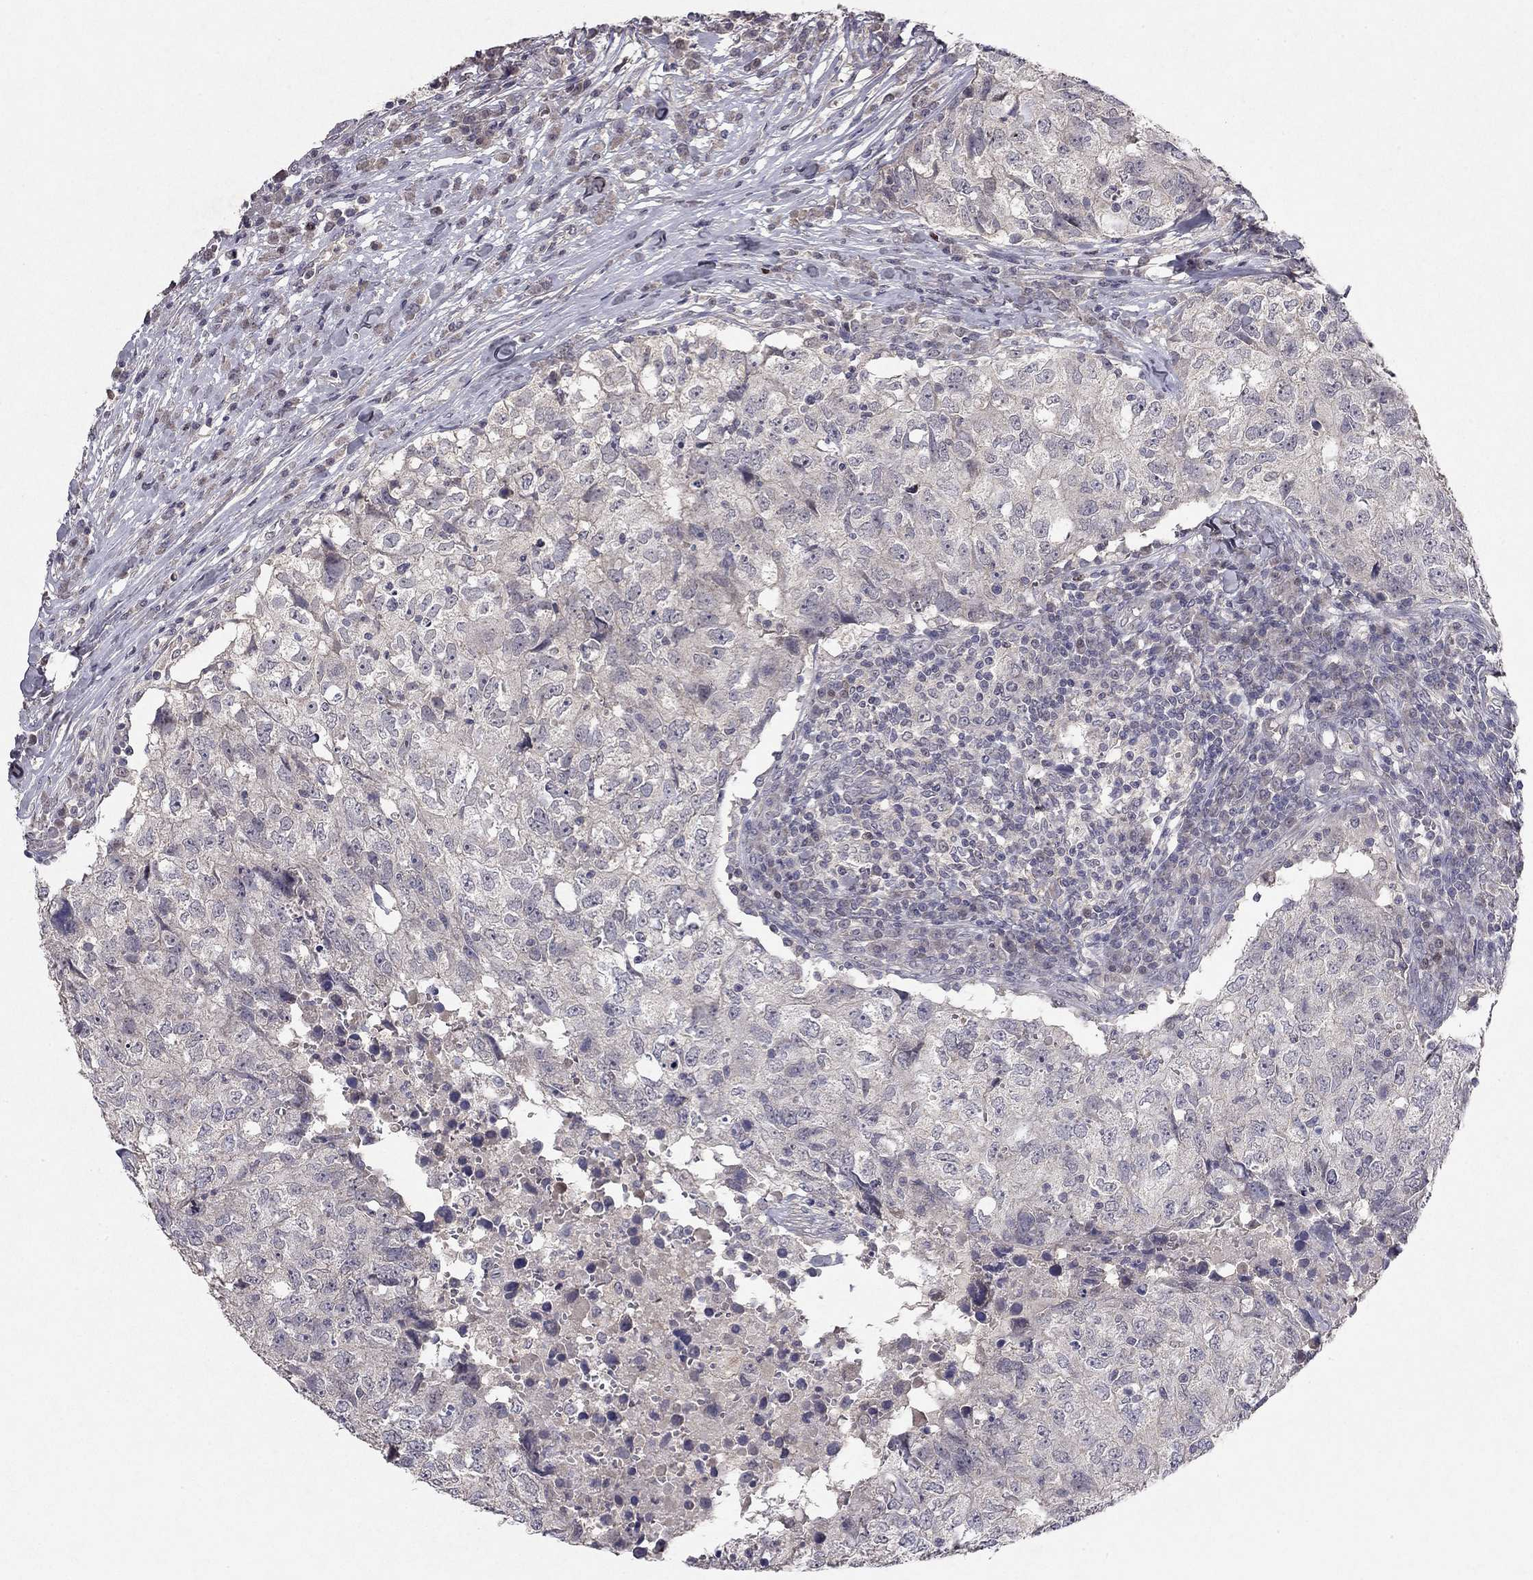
{"staining": {"intensity": "negative", "quantity": "none", "location": "none"}, "tissue": "breast cancer", "cell_type": "Tumor cells", "image_type": "cancer", "snomed": [{"axis": "morphology", "description": "Duct carcinoma"}, {"axis": "topography", "description": "Breast"}], "caption": "A high-resolution photomicrograph shows immunohistochemistry staining of intraductal carcinoma (breast), which shows no significant positivity in tumor cells. (Stains: DAB immunohistochemistry with hematoxylin counter stain, Microscopy: brightfield microscopy at high magnification).", "gene": "ESR2", "patient": {"sex": "female", "age": 30}}